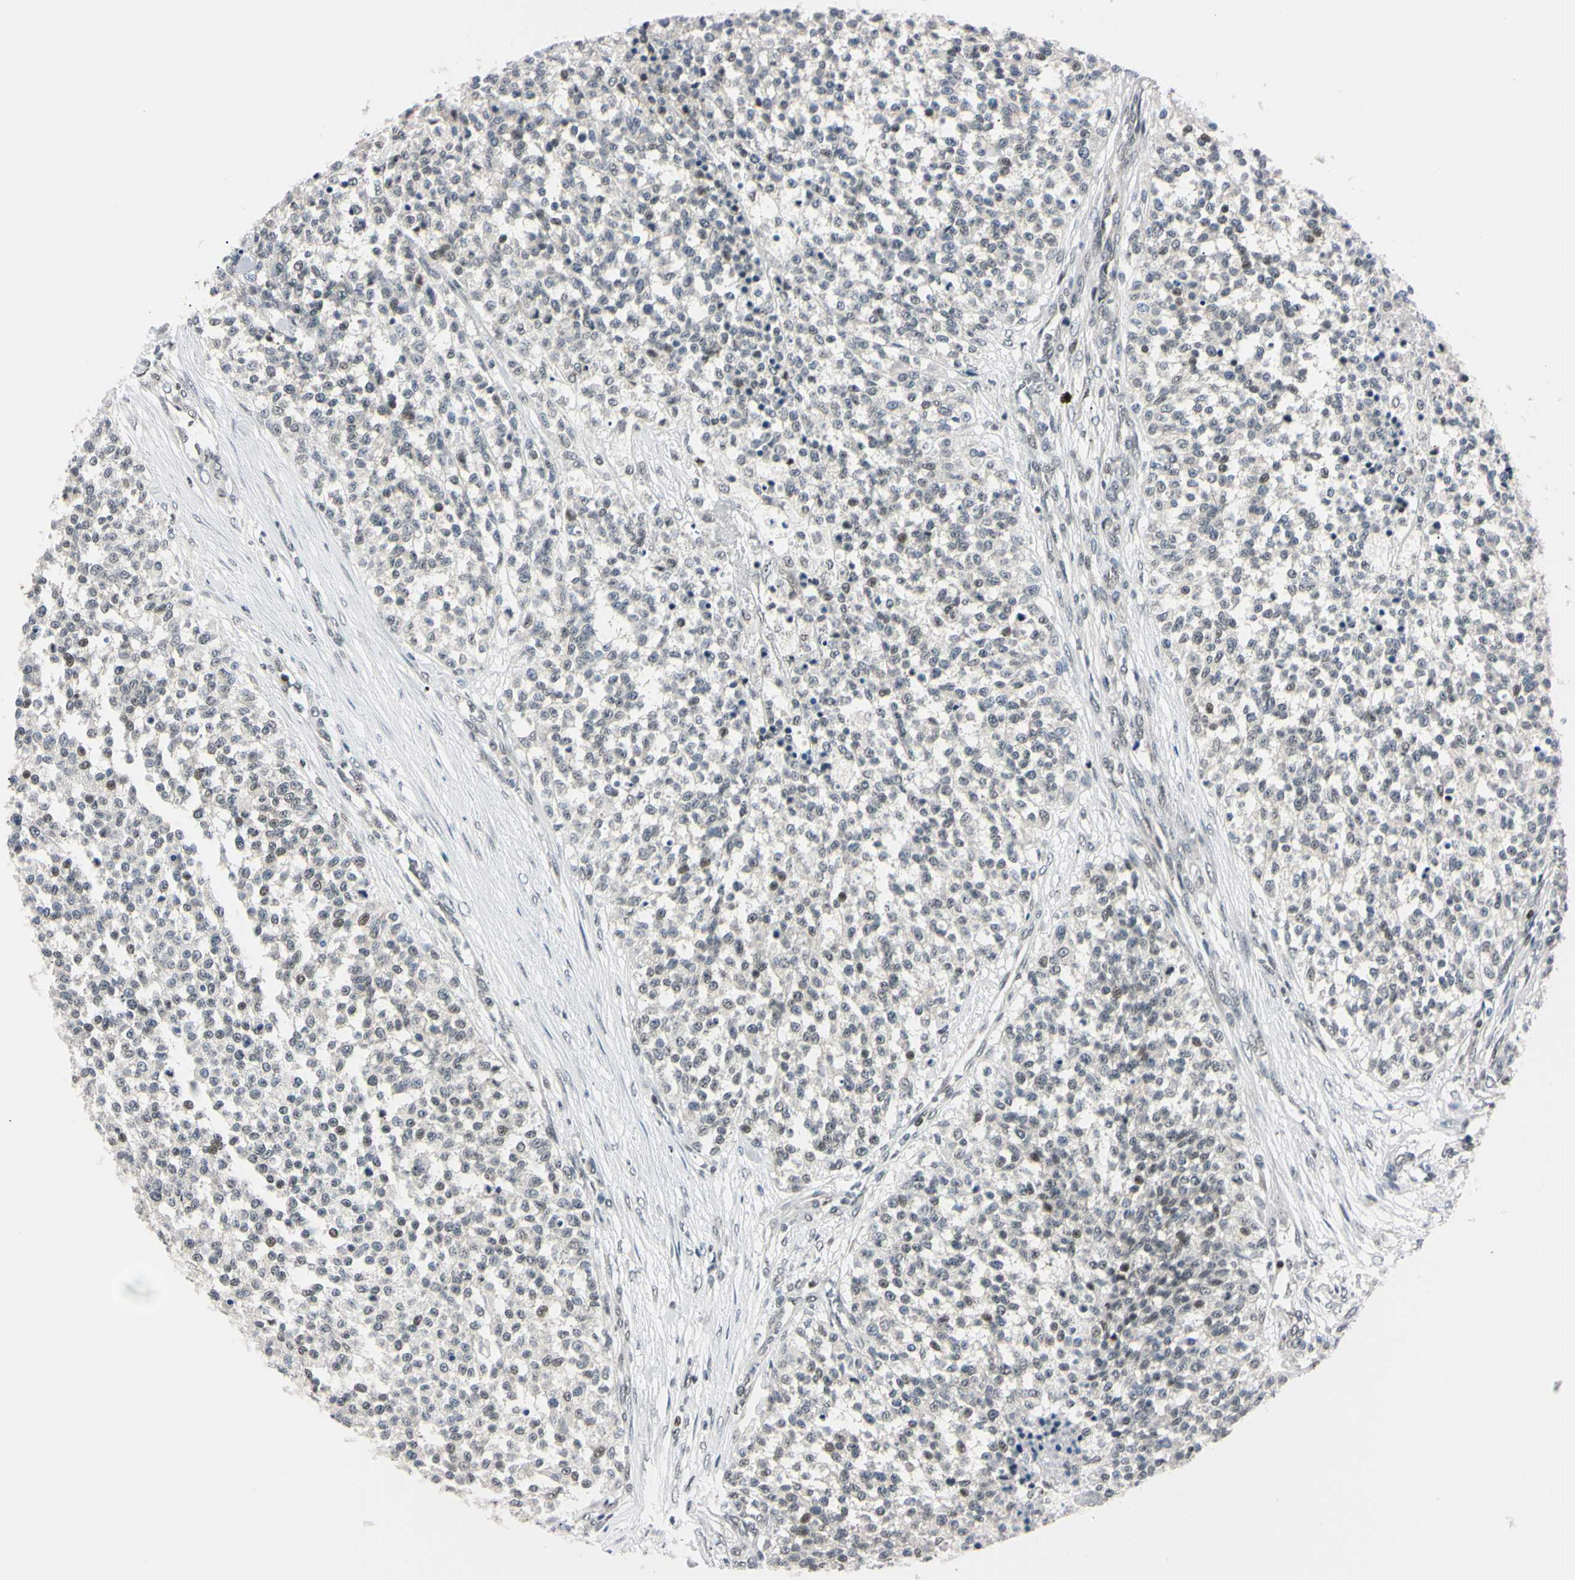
{"staining": {"intensity": "weak", "quantity": "<25%", "location": "nuclear"}, "tissue": "testis cancer", "cell_type": "Tumor cells", "image_type": "cancer", "snomed": [{"axis": "morphology", "description": "Seminoma, NOS"}, {"axis": "topography", "description": "Testis"}], "caption": "Immunohistochemistry (IHC) micrograph of neoplastic tissue: human seminoma (testis) stained with DAB (3,3'-diaminobenzidine) displays no significant protein expression in tumor cells.", "gene": "C1orf174", "patient": {"sex": "male", "age": 59}}